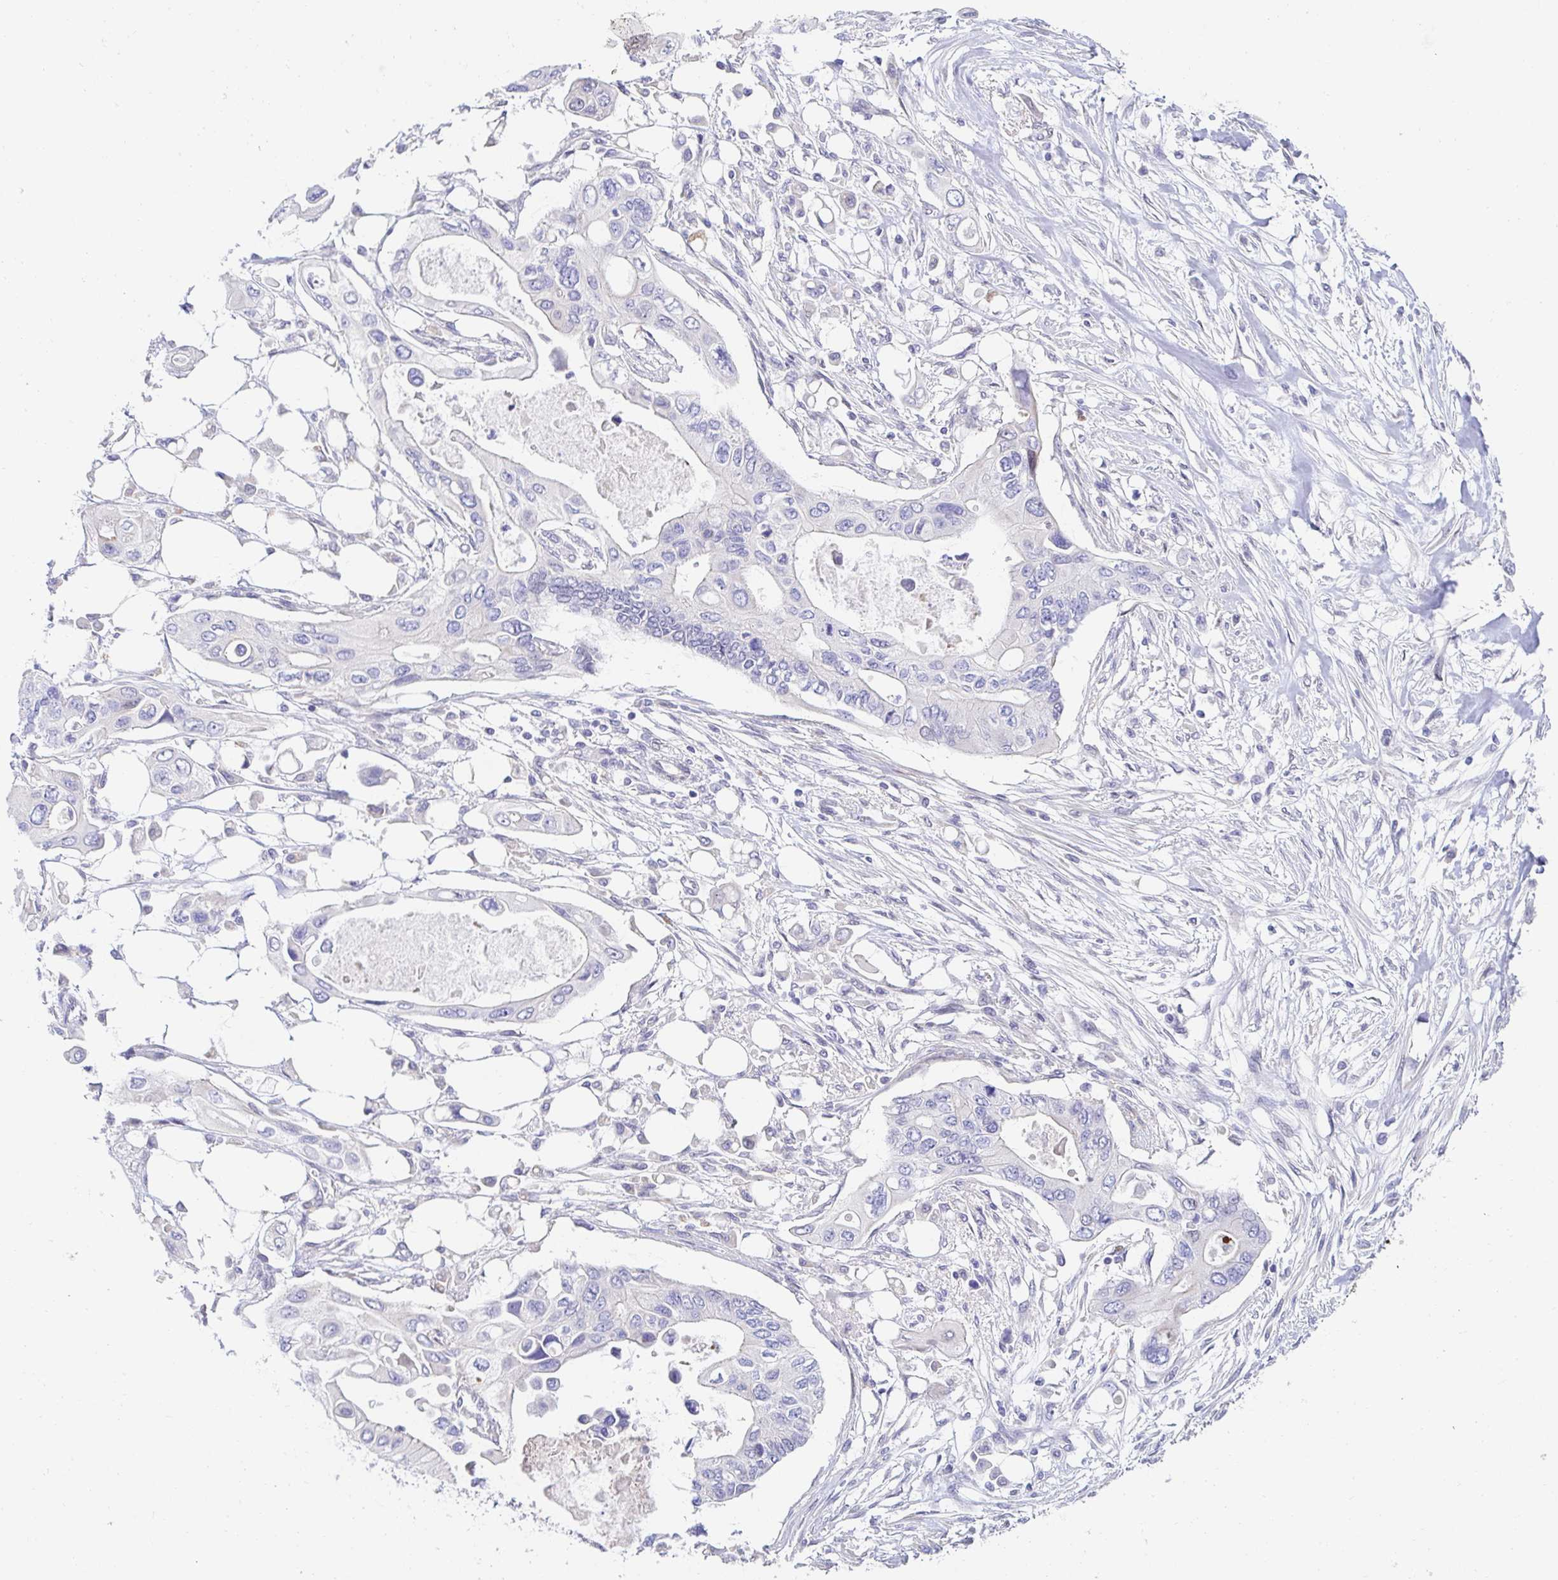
{"staining": {"intensity": "negative", "quantity": "none", "location": "none"}, "tissue": "pancreatic cancer", "cell_type": "Tumor cells", "image_type": "cancer", "snomed": [{"axis": "morphology", "description": "Adenocarcinoma, NOS"}, {"axis": "topography", "description": "Pancreas"}], "caption": "Tumor cells show no significant protein positivity in pancreatic cancer.", "gene": "AKAP14", "patient": {"sex": "female", "age": 63}}